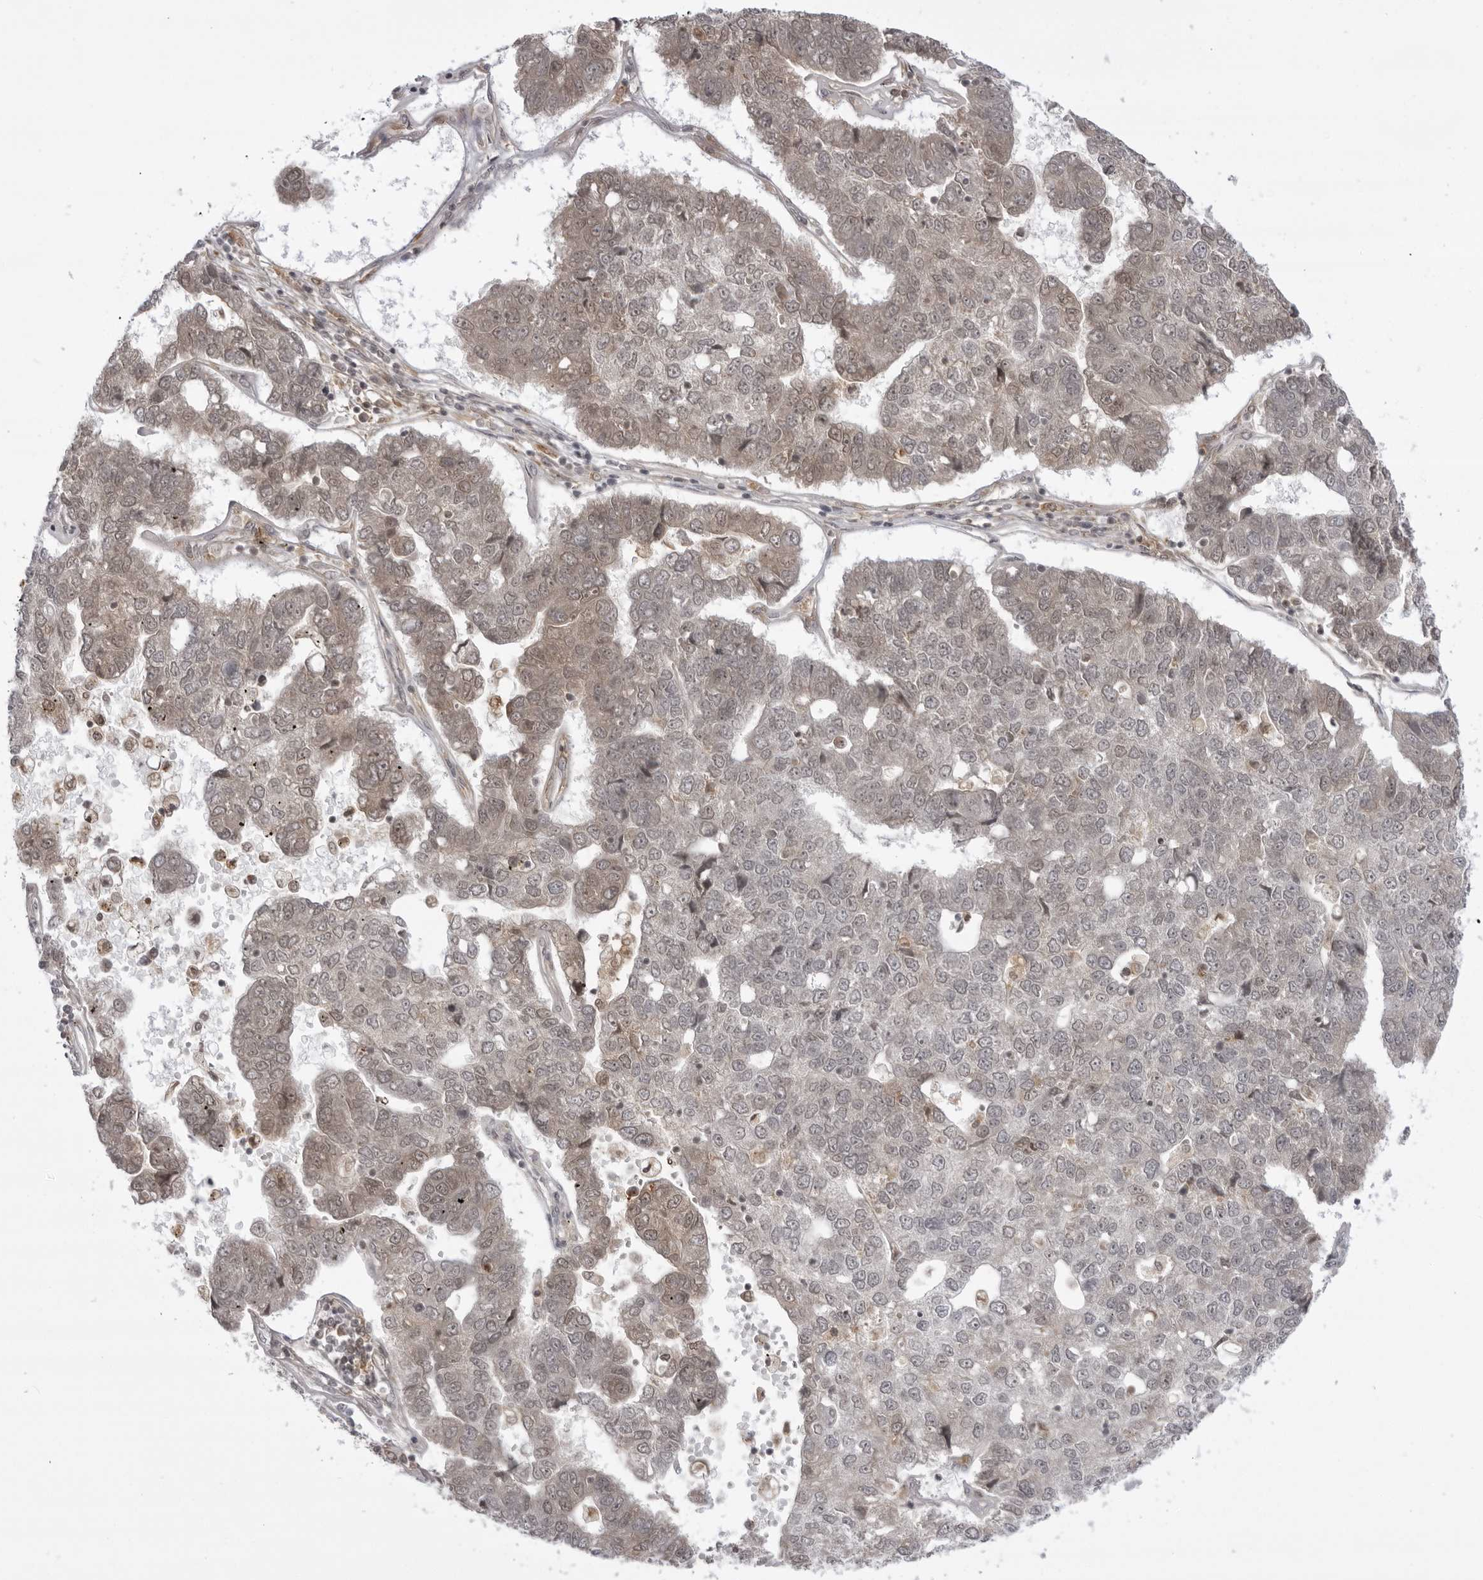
{"staining": {"intensity": "weak", "quantity": "<25%", "location": "cytoplasmic/membranous"}, "tissue": "pancreatic cancer", "cell_type": "Tumor cells", "image_type": "cancer", "snomed": [{"axis": "morphology", "description": "Adenocarcinoma, NOS"}, {"axis": "topography", "description": "Pancreas"}], "caption": "Tumor cells are negative for brown protein staining in pancreatic cancer.", "gene": "USP43", "patient": {"sex": "female", "age": 61}}